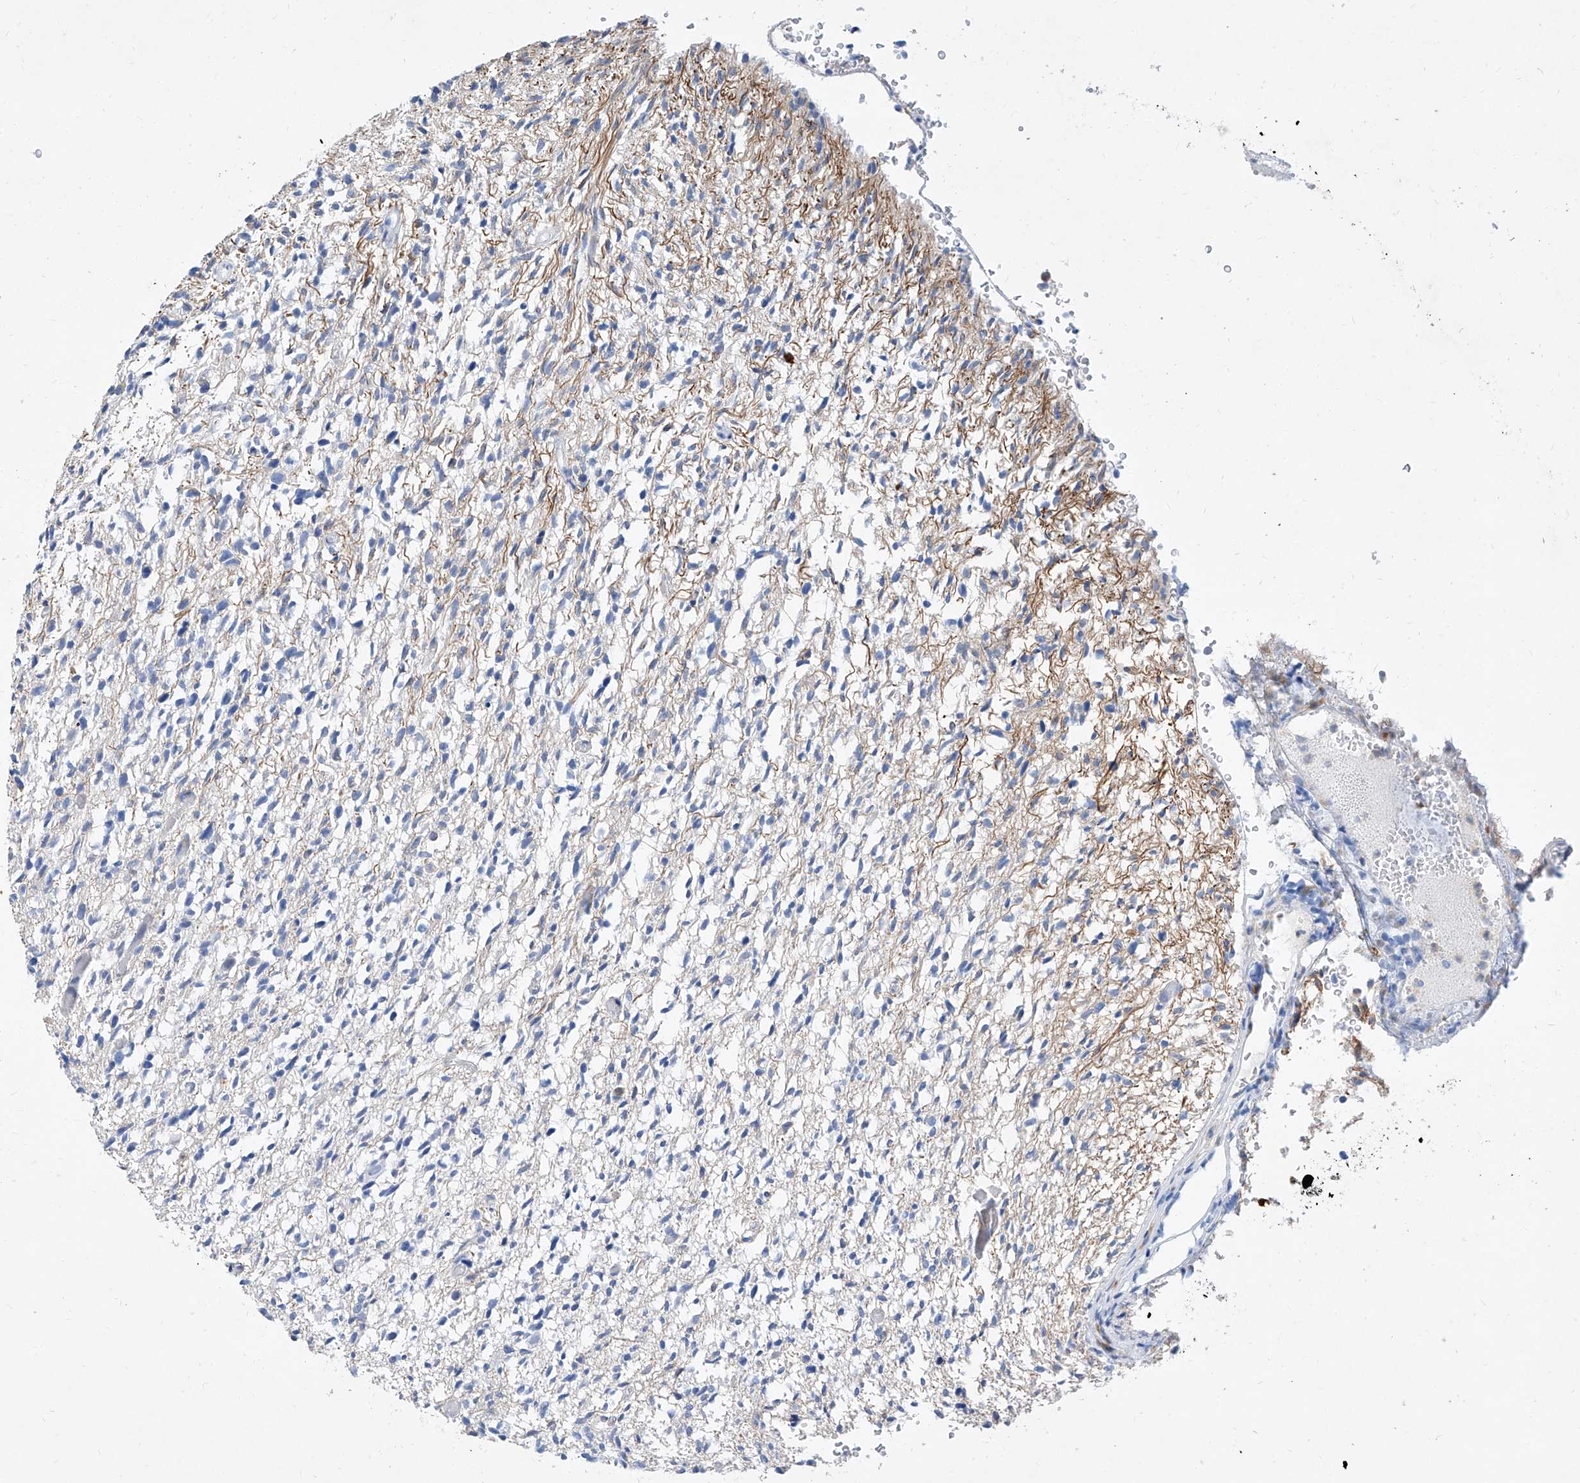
{"staining": {"intensity": "negative", "quantity": "none", "location": "none"}, "tissue": "glioma", "cell_type": "Tumor cells", "image_type": "cancer", "snomed": [{"axis": "morphology", "description": "Glioma, malignant, High grade"}, {"axis": "topography", "description": "Brain"}], "caption": "Tumor cells show no significant protein expression in glioma.", "gene": "SLC25A29", "patient": {"sex": "female", "age": 57}}